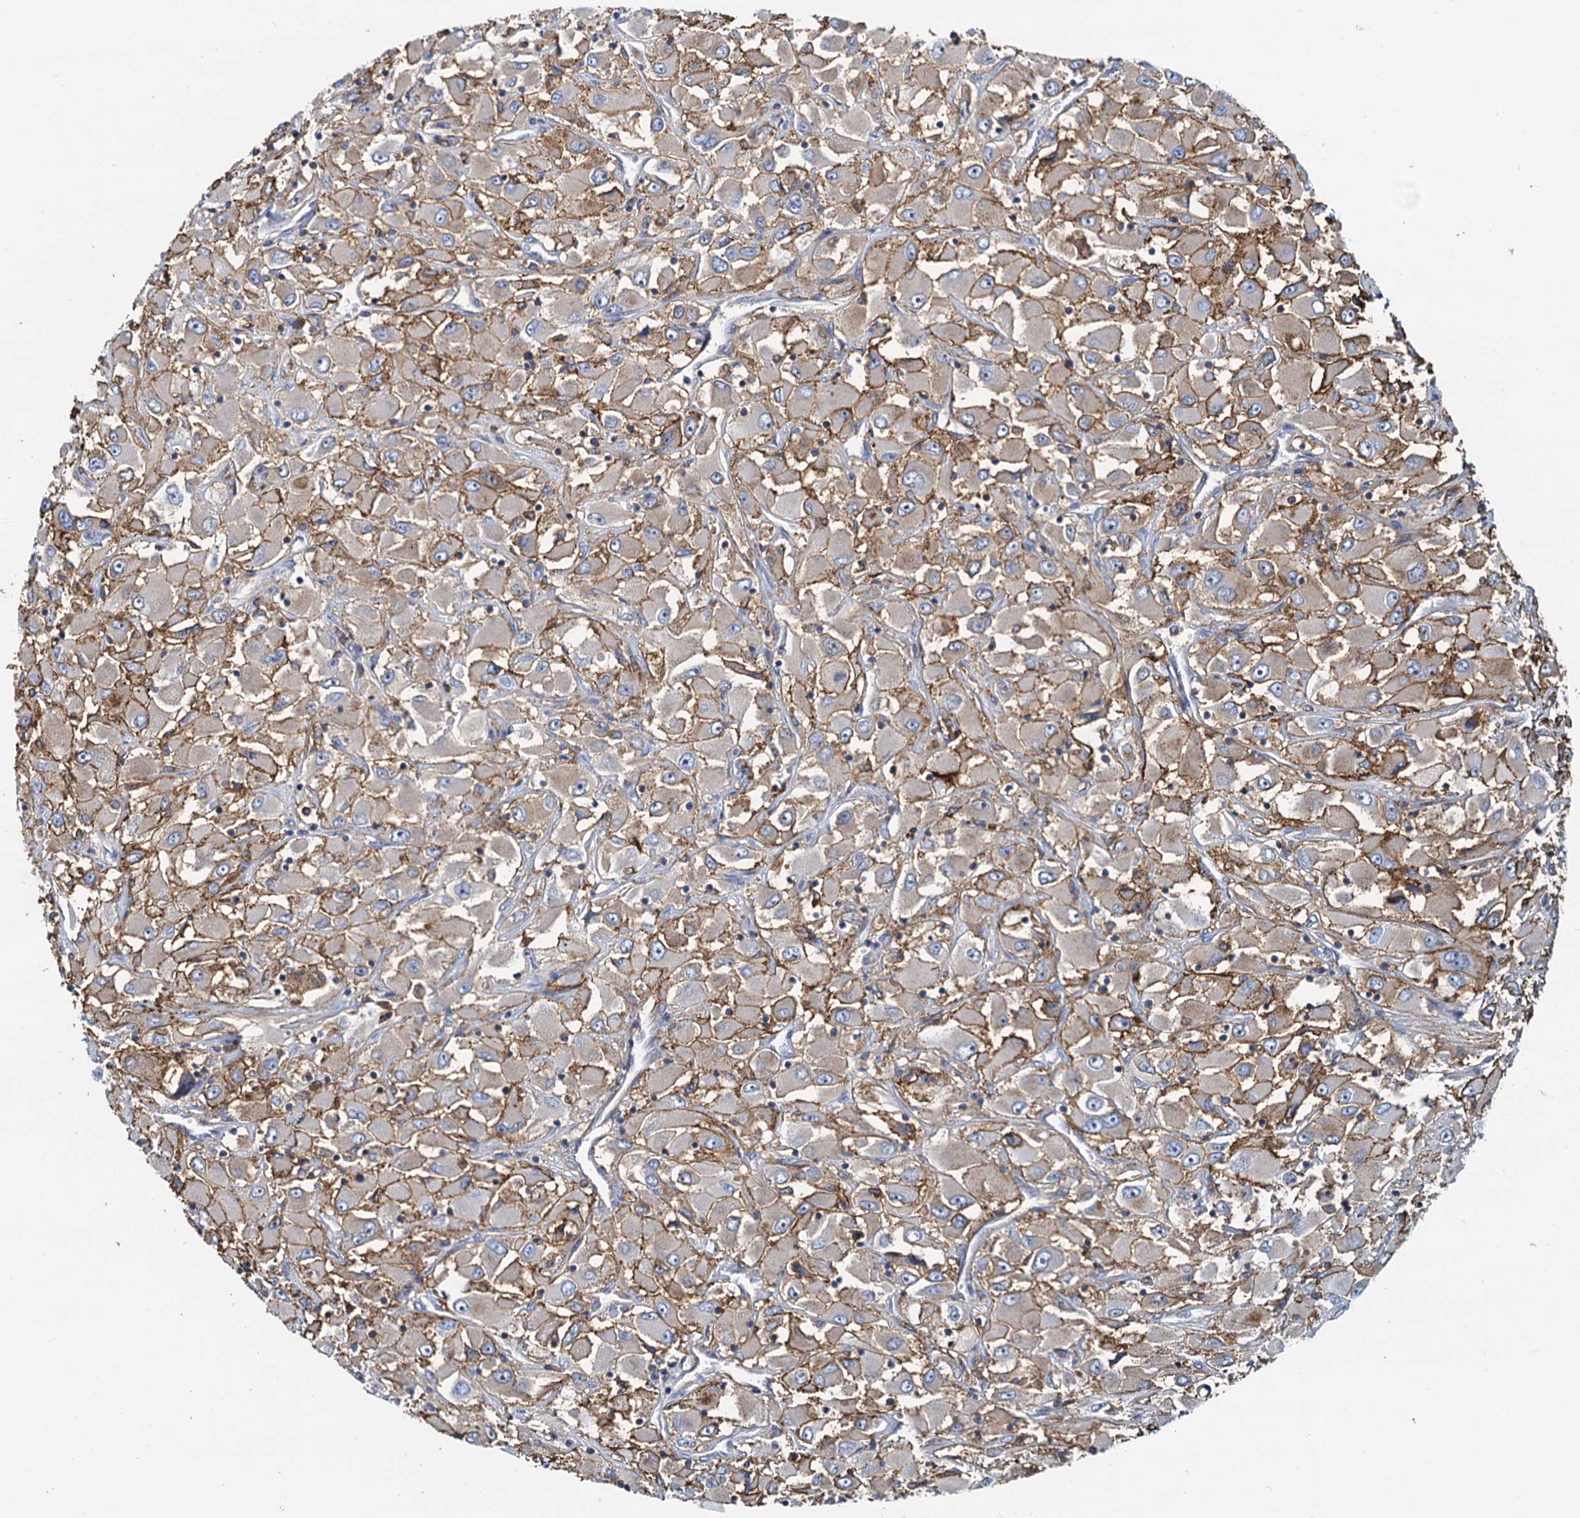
{"staining": {"intensity": "moderate", "quantity": ">75%", "location": "cytoplasmic/membranous"}, "tissue": "renal cancer", "cell_type": "Tumor cells", "image_type": "cancer", "snomed": [{"axis": "morphology", "description": "Adenocarcinoma, NOS"}, {"axis": "topography", "description": "Kidney"}], "caption": "The image demonstrates a brown stain indicating the presence of a protein in the cytoplasmic/membranous of tumor cells in renal cancer (adenocarcinoma).", "gene": "LNX2", "patient": {"sex": "female", "age": 52}}